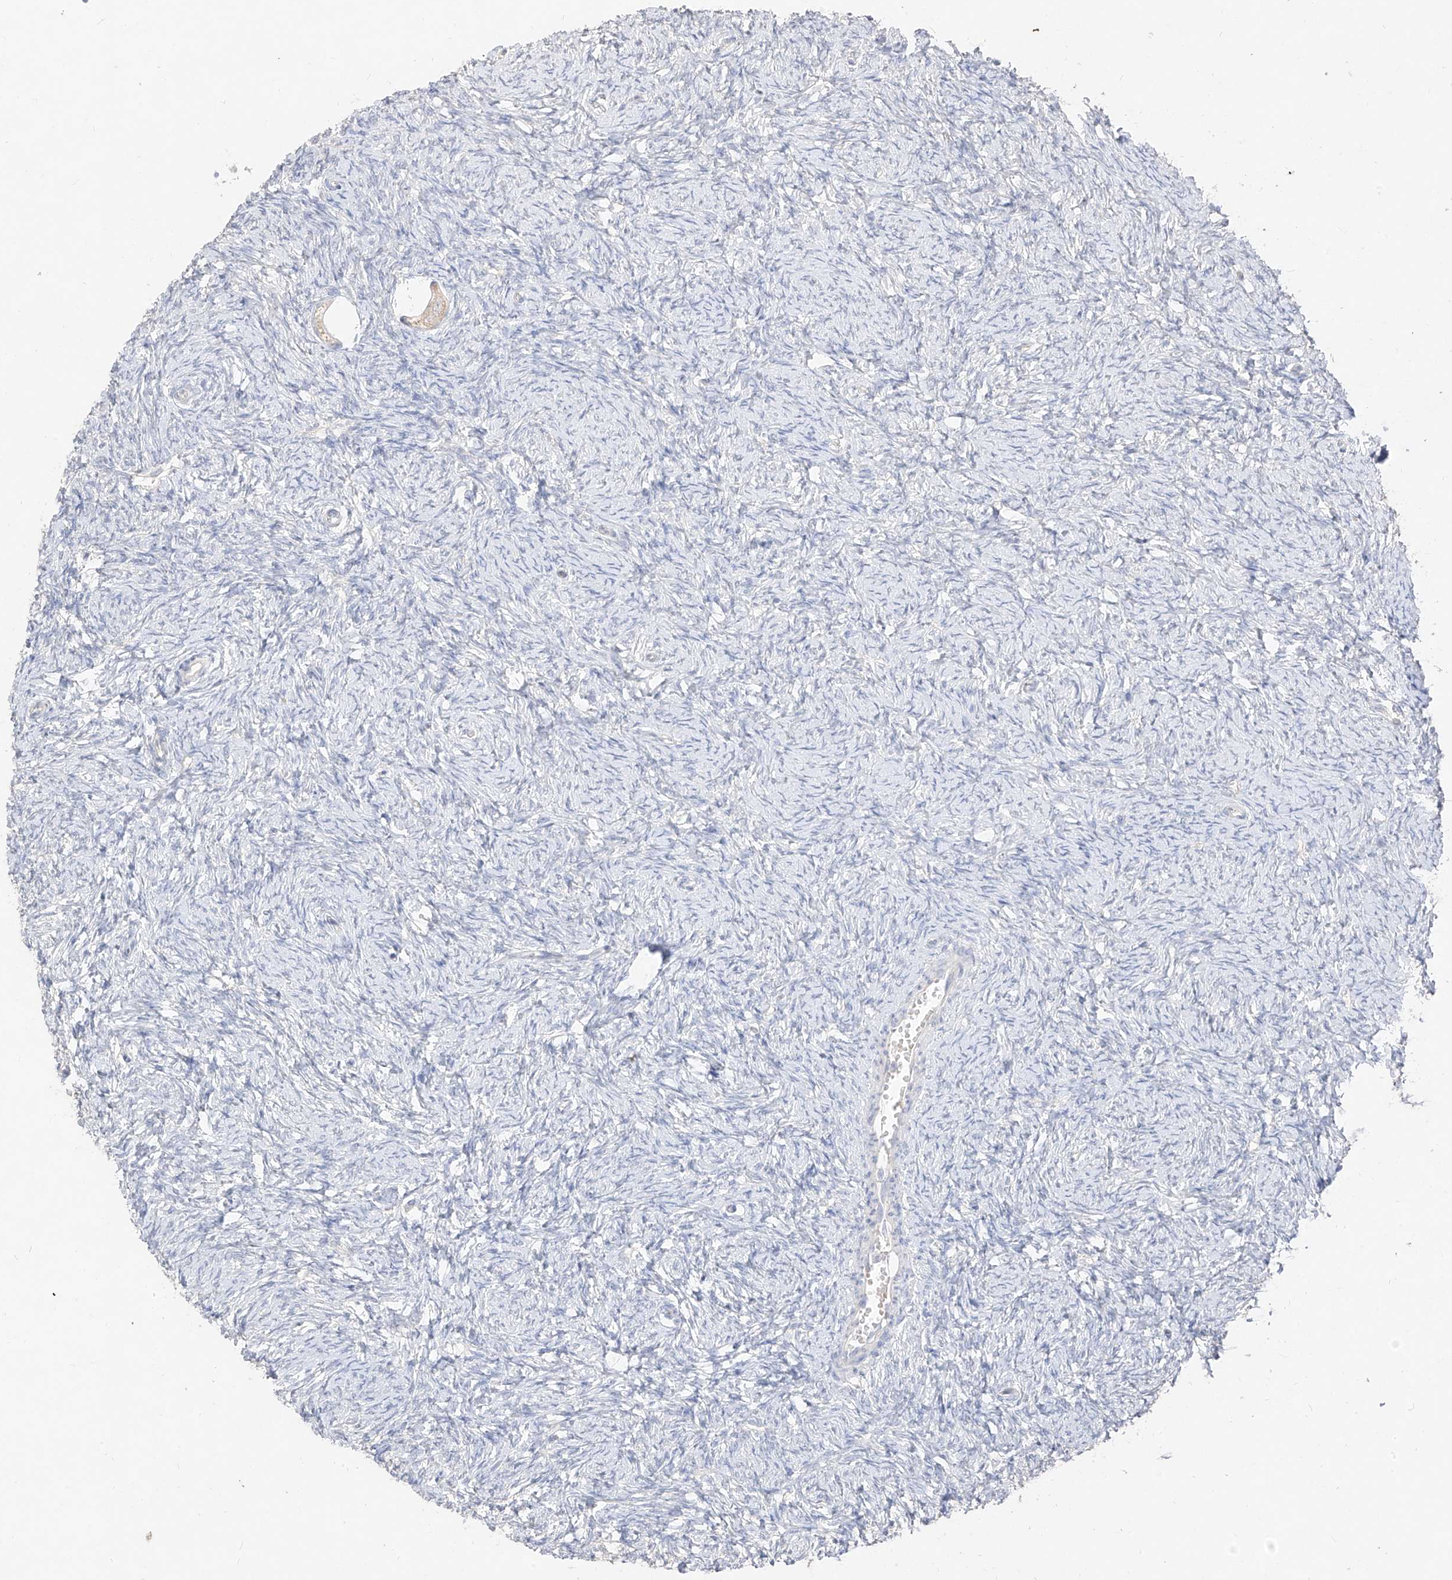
{"staining": {"intensity": "weak", "quantity": "25%-75%", "location": "cytoplasmic/membranous"}, "tissue": "ovary", "cell_type": "Follicle cells", "image_type": "normal", "snomed": [{"axis": "morphology", "description": "Normal tissue, NOS"}, {"axis": "morphology", "description": "Cyst, NOS"}, {"axis": "topography", "description": "Ovary"}], "caption": "Protein staining demonstrates weak cytoplasmic/membranous expression in approximately 25%-75% of follicle cells in unremarkable ovary. (Brightfield microscopy of DAB IHC at high magnification).", "gene": "ZZEF1", "patient": {"sex": "female", "age": 33}}